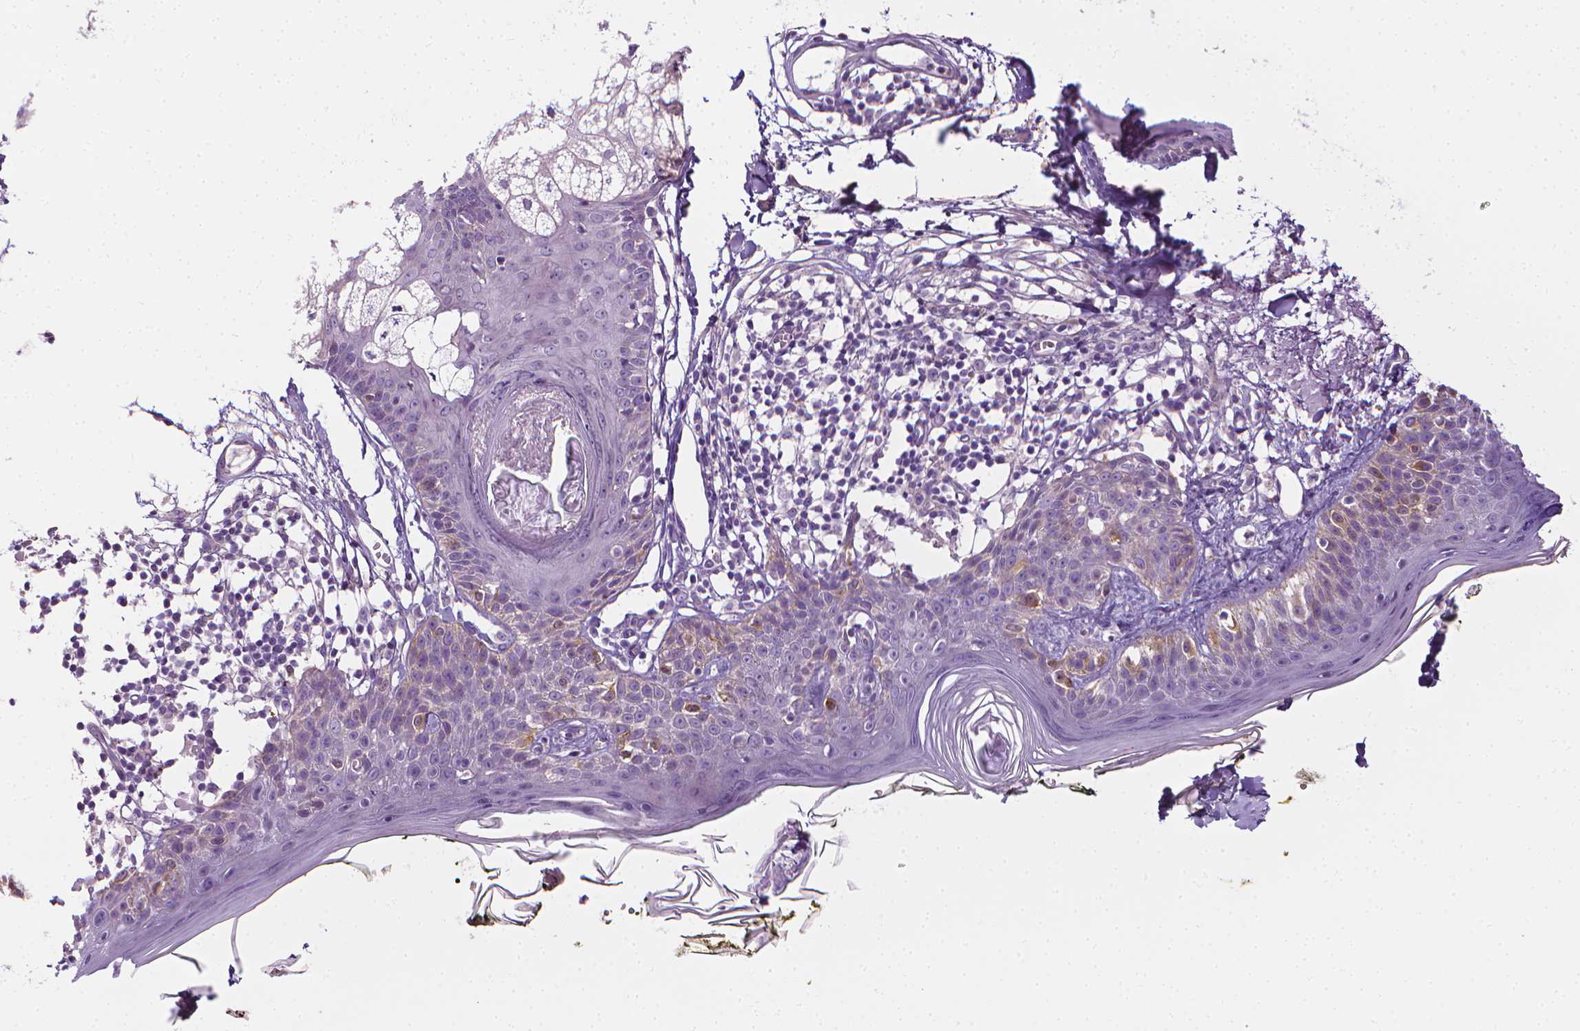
{"staining": {"intensity": "negative", "quantity": "none", "location": "none"}, "tissue": "skin", "cell_type": "Fibroblasts", "image_type": "normal", "snomed": [{"axis": "morphology", "description": "Normal tissue, NOS"}, {"axis": "topography", "description": "Skin"}], "caption": "Skin stained for a protein using IHC reveals no staining fibroblasts.", "gene": "MCOLN3", "patient": {"sex": "male", "age": 76}}